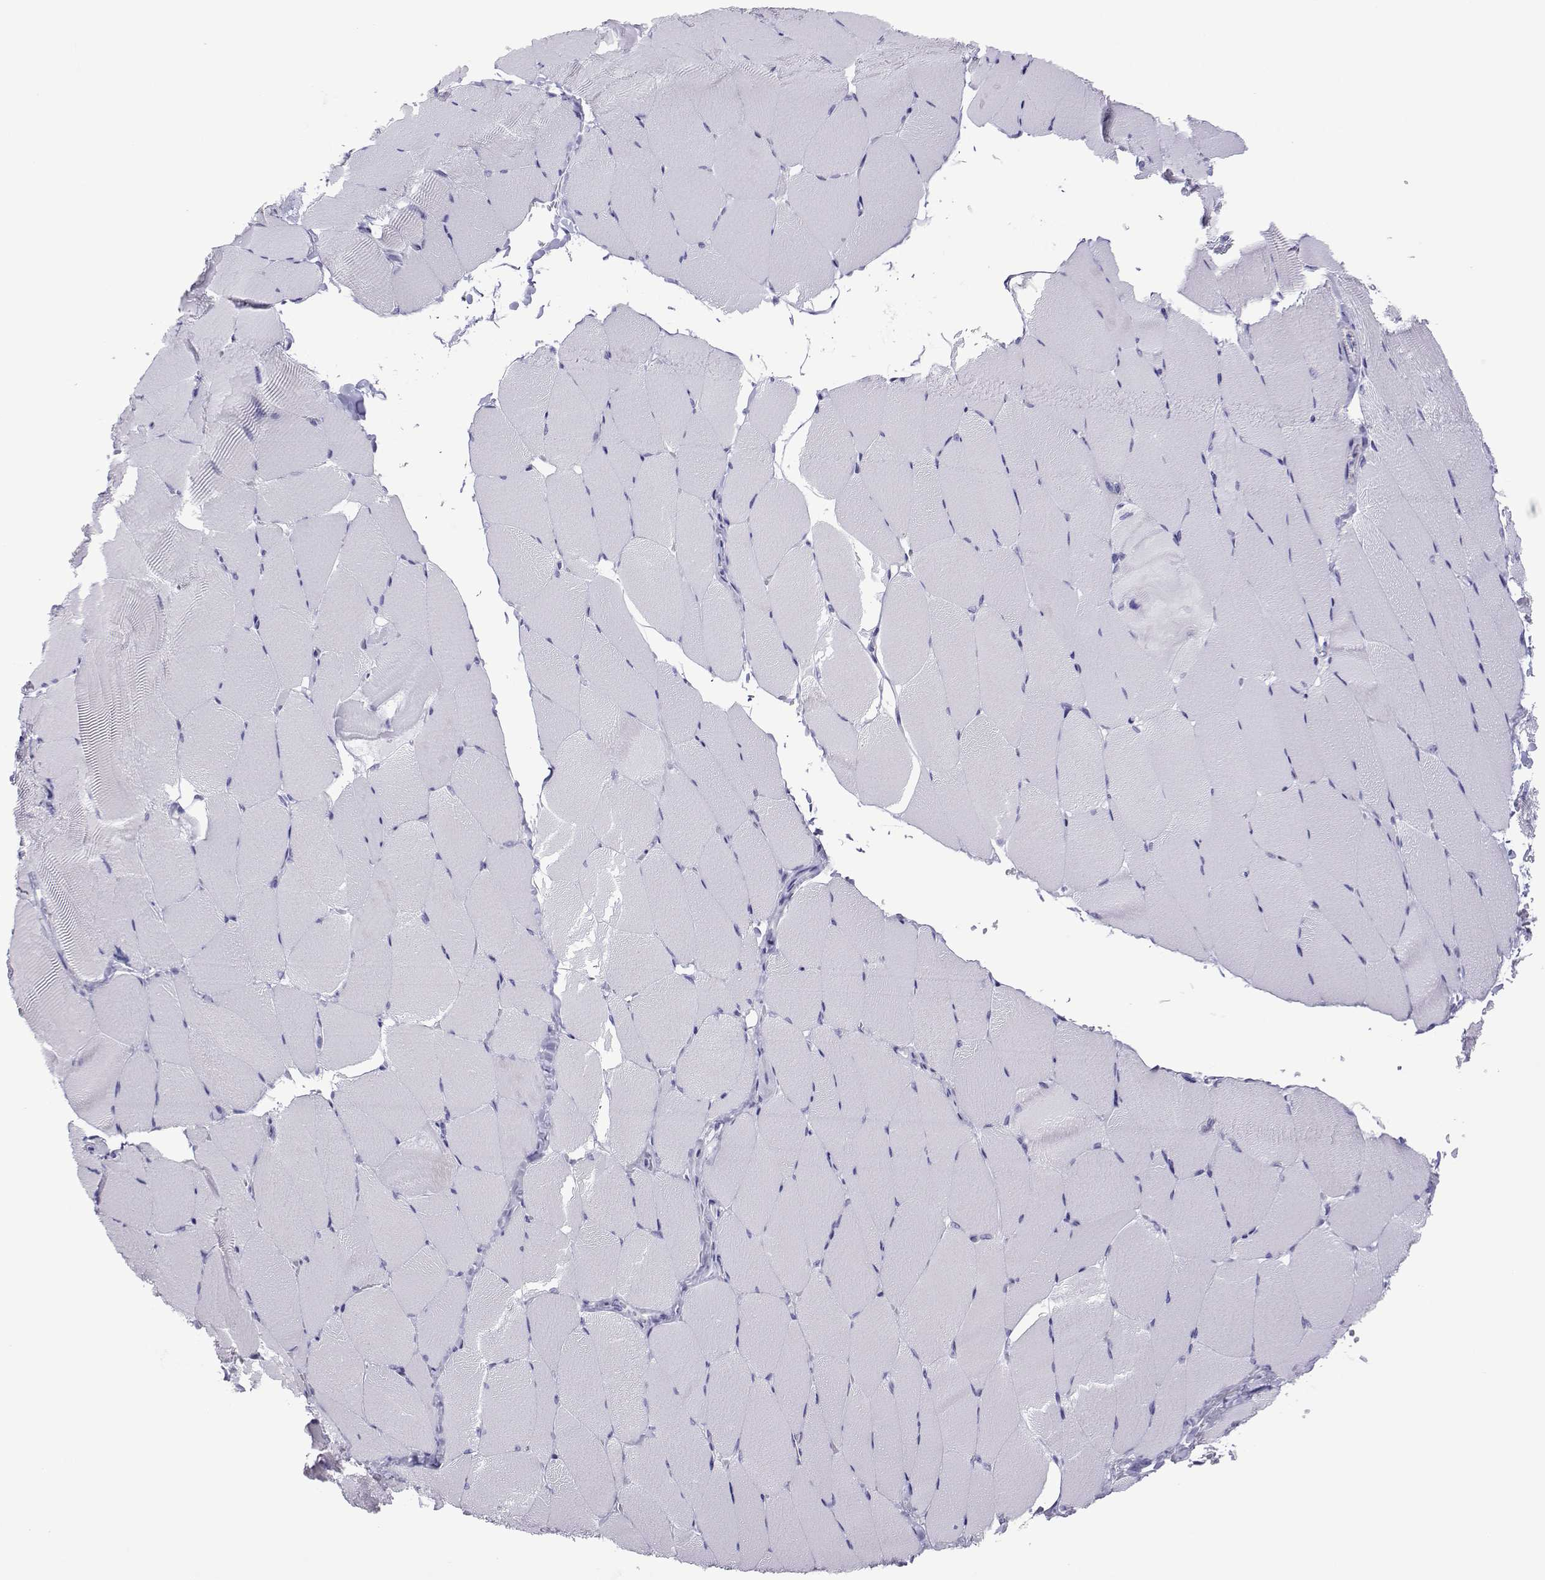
{"staining": {"intensity": "negative", "quantity": "none", "location": "none"}, "tissue": "skeletal muscle", "cell_type": "Myocytes", "image_type": "normal", "snomed": [{"axis": "morphology", "description": "Normal tissue, NOS"}, {"axis": "topography", "description": "Skeletal muscle"}], "caption": "This is an immunohistochemistry photomicrograph of benign skeletal muscle. There is no staining in myocytes.", "gene": "SPANXA1", "patient": {"sex": "female", "age": 37}}